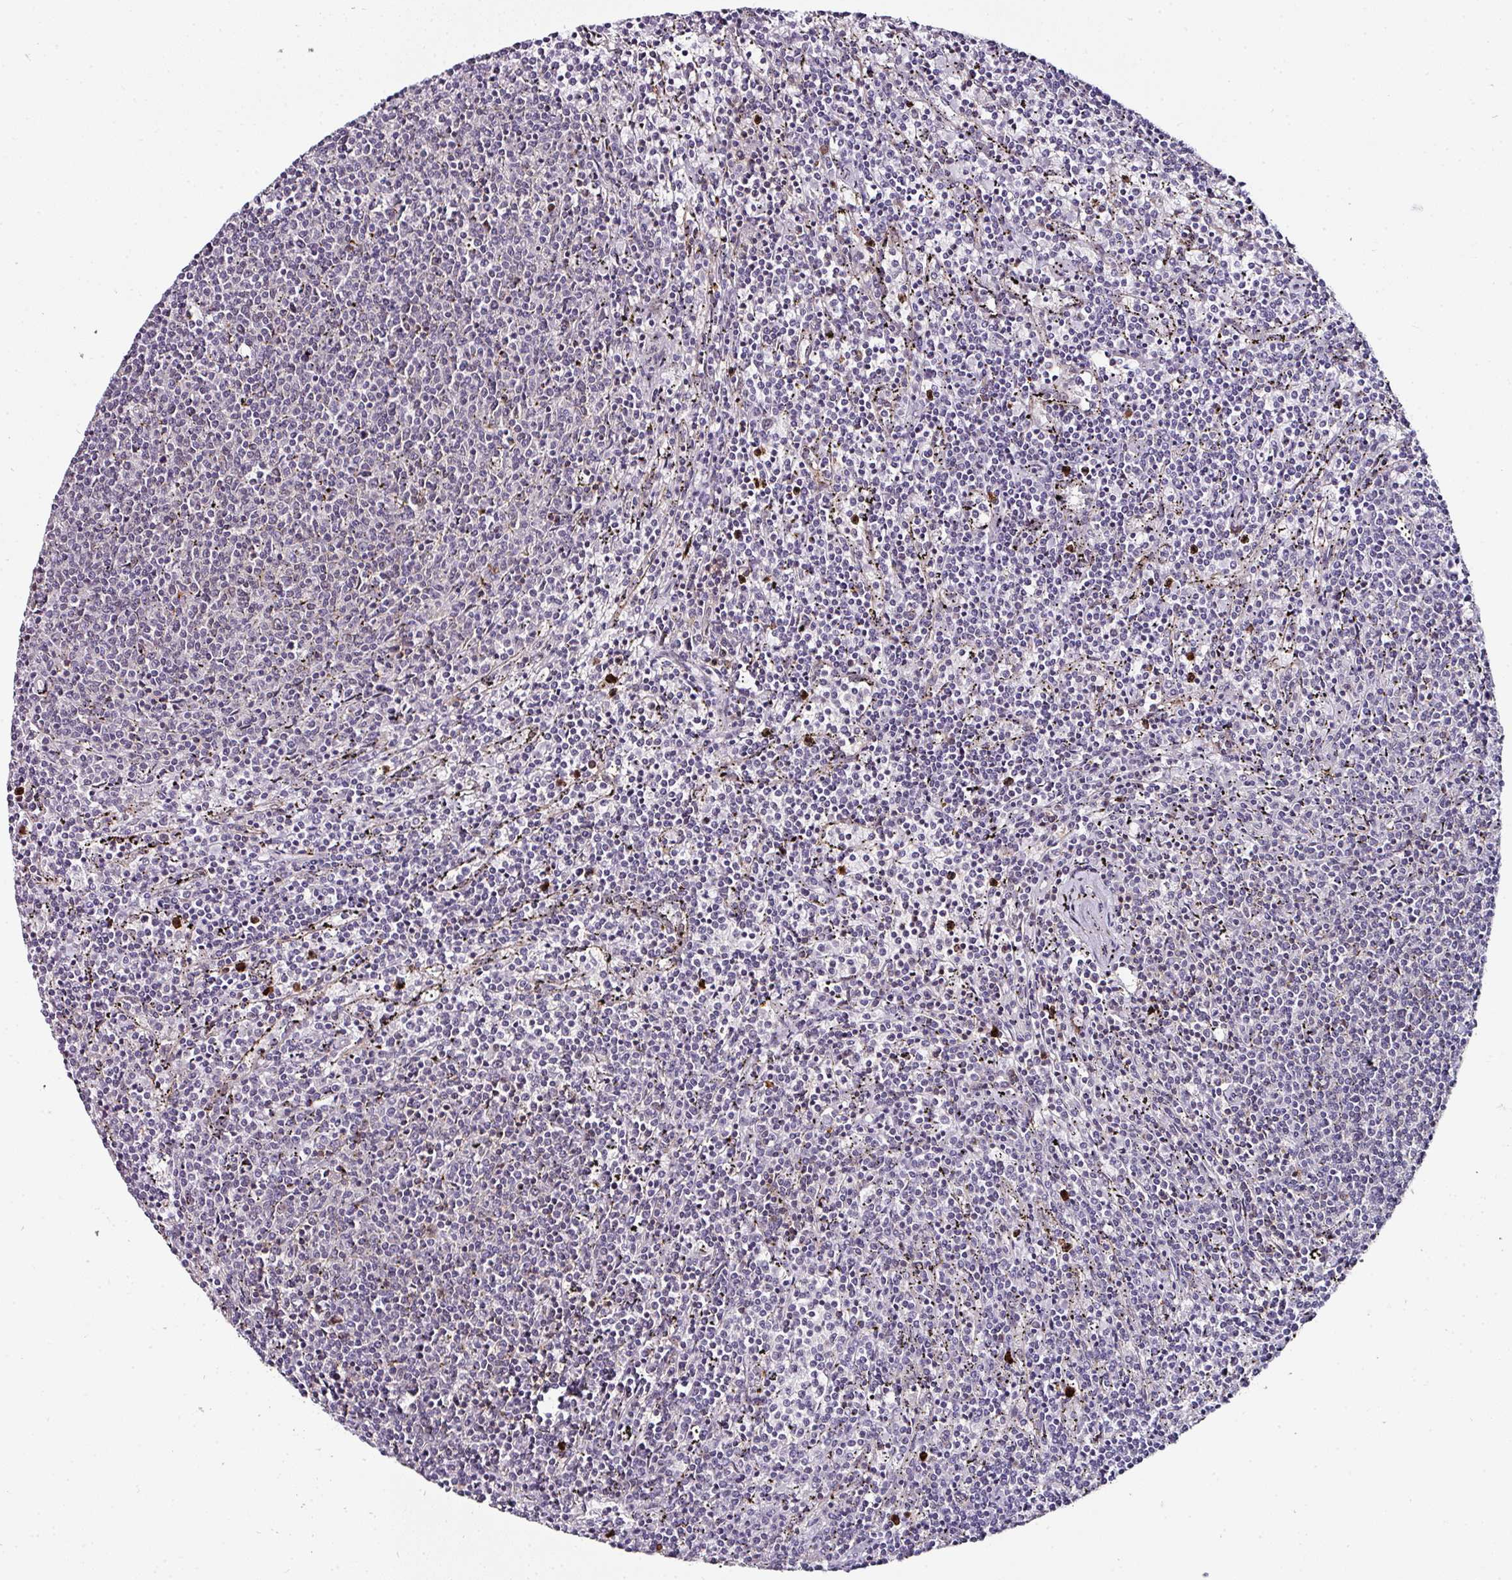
{"staining": {"intensity": "negative", "quantity": "none", "location": "none"}, "tissue": "lymphoma", "cell_type": "Tumor cells", "image_type": "cancer", "snomed": [{"axis": "morphology", "description": "Malignant lymphoma, non-Hodgkin's type, Low grade"}, {"axis": "topography", "description": "Spleen"}], "caption": "Lymphoma was stained to show a protein in brown. There is no significant staining in tumor cells. Nuclei are stained in blue.", "gene": "APOLD1", "patient": {"sex": "female", "age": 50}}